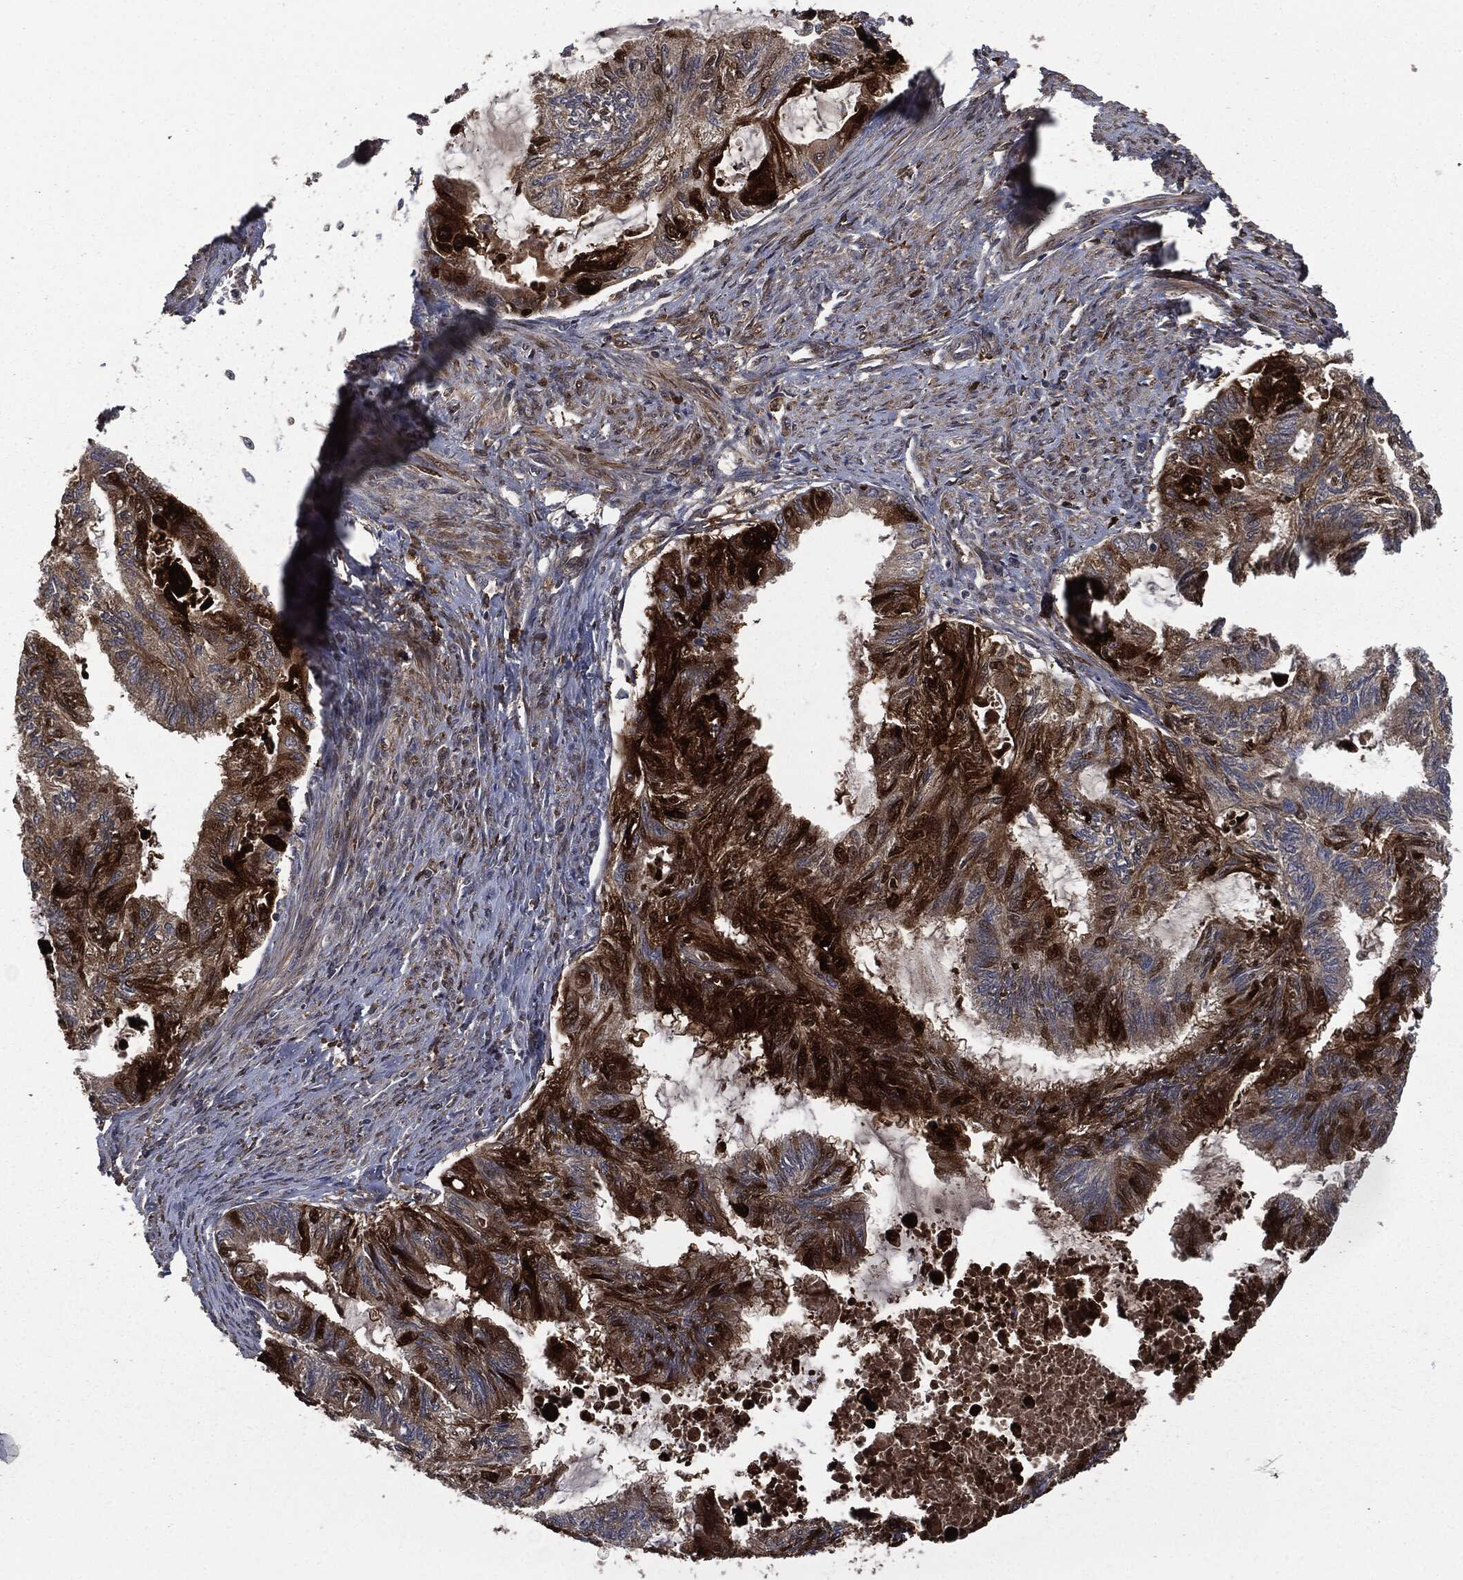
{"staining": {"intensity": "strong", "quantity": ">75%", "location": "cytoplasmic/membranous"}, "tissue": "endometrial cancer", "cell_type": "Tumor cells", "image_type": "cancer", "snomed": [{"axis": "morphology", "description": "Adenocarcinoma, NOS"}, {"axis": "topography", "description": "Endometrium"}], "caption": "This is a photomicrograph of IHC staining of endometrial adenocarcinoma, which shows strong positivity in the cytoplasmic/membranous of tumor cells.", "gene": "CRABP2", "patient": {"sex": "female", "age": 86}}